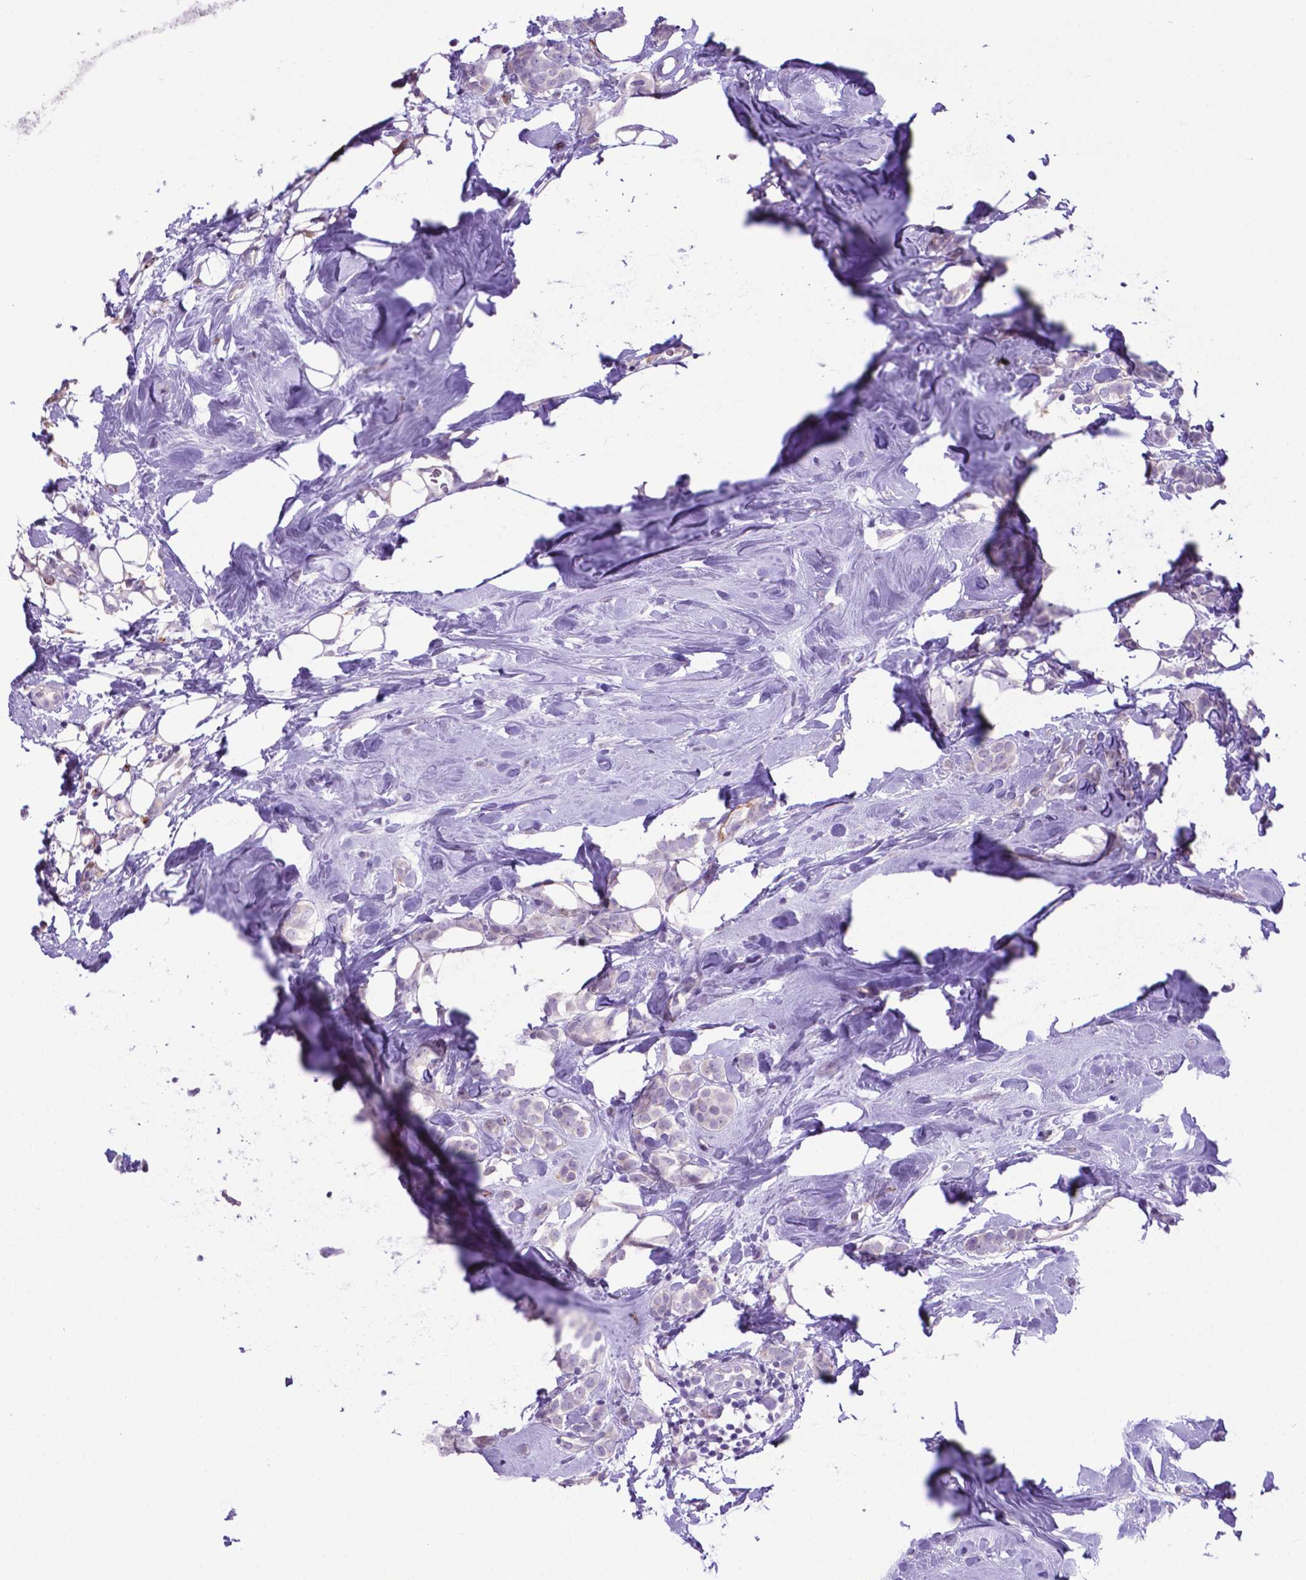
{"staining": {"intensity": "negative", "quantity": "none", "location": "none"}, "tissue": "breast cancer", "cell_type": "Tumor cells", "image_type": "cancer", "snomed": [{"axis": "morphology", "description": "Lobular carcinoma"}, {"axis": "topography", "description": "Breast"}], "caption": "Tumor cells are negative for brown protein staining in breast lobular carcinoma.", "gene": "LZTR1", "patient": {"sex": "female", "age": 49}}